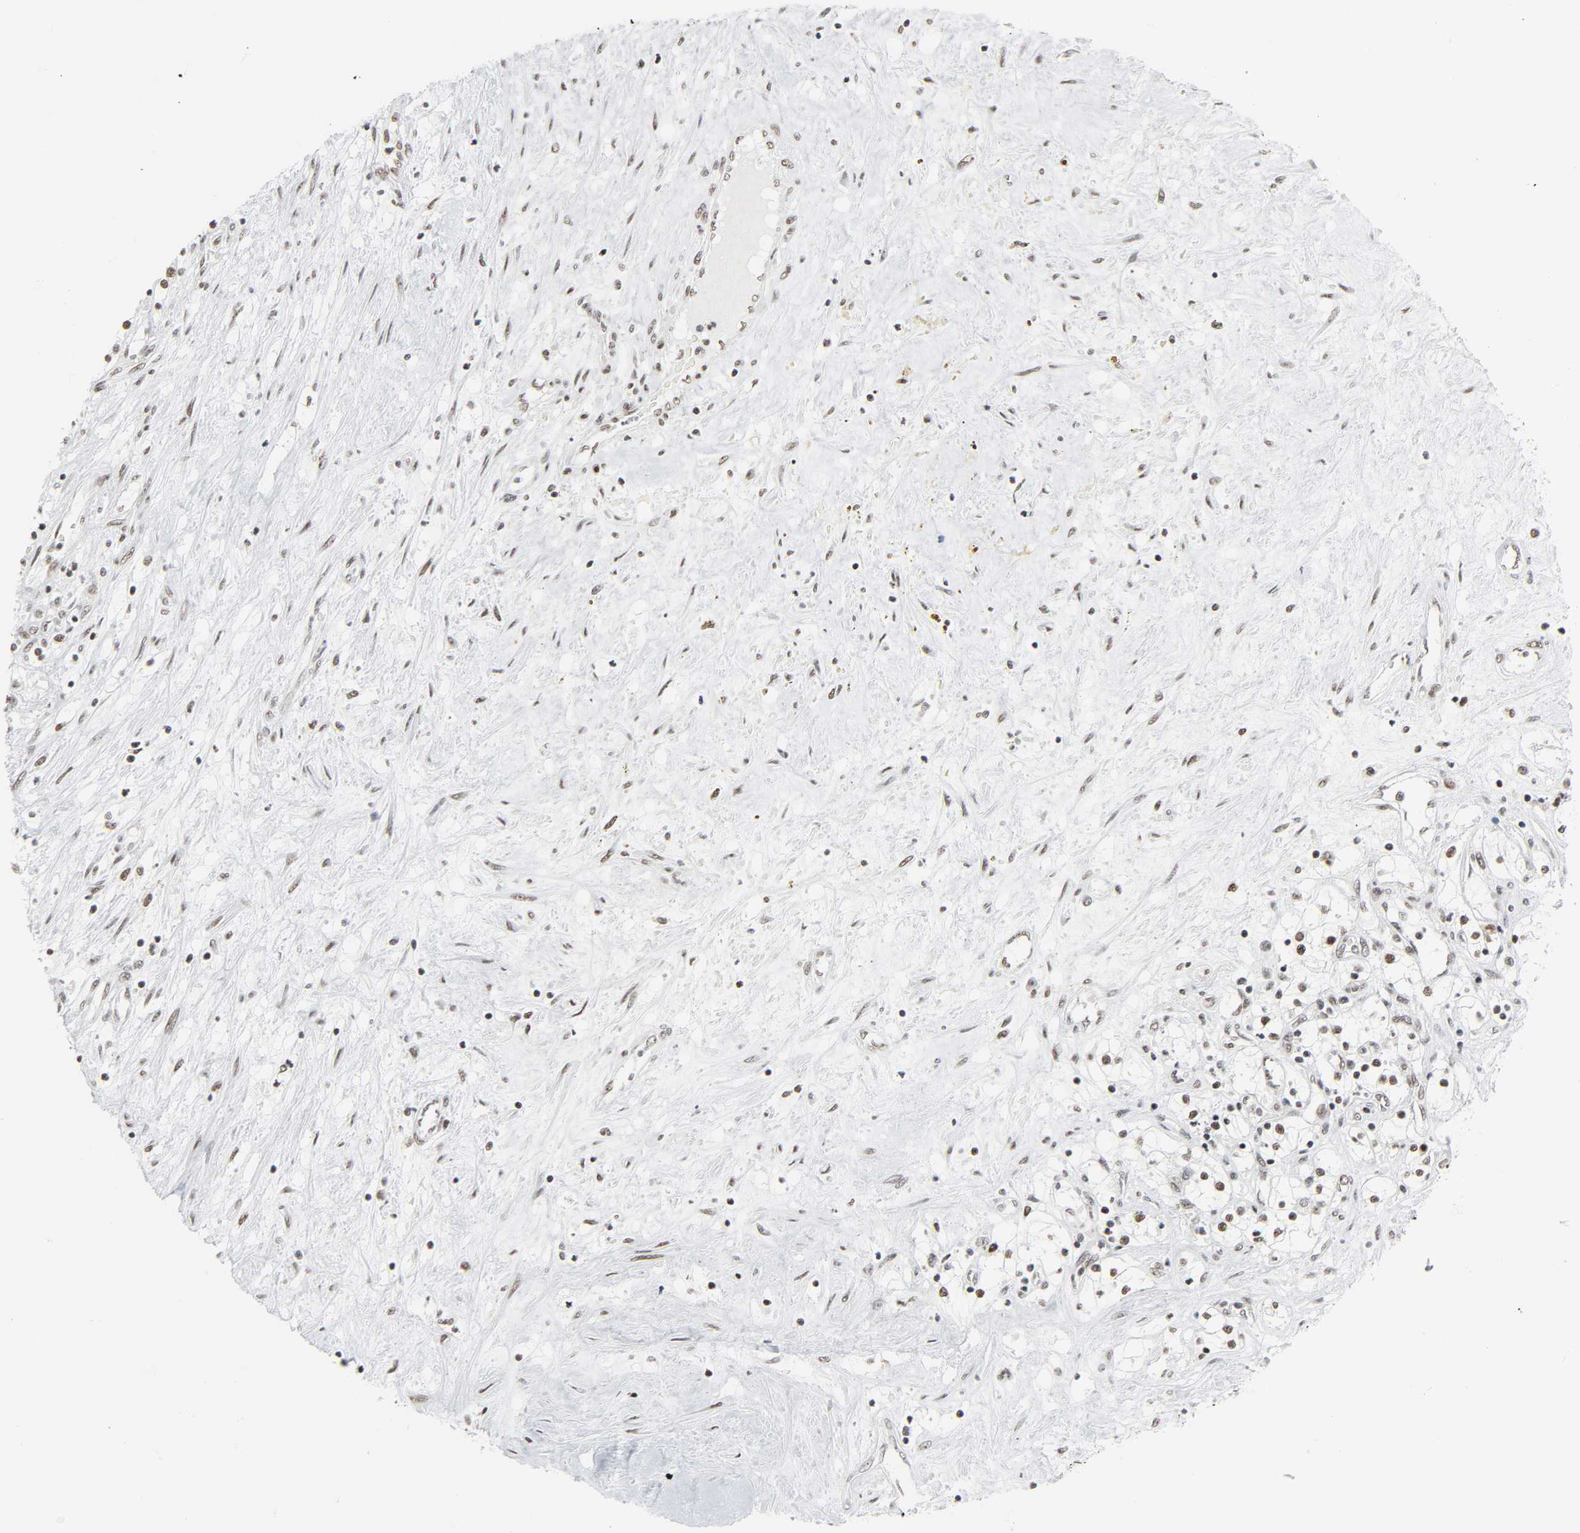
{"staining": {"intensity": "moderate", "quantity": ">75%", "location": "nuclear"}, "tissue": "renal cancer", "cell_type": "Tumor cells", "image_type": "cancer", "snomed": [{"axis": "morphology", "description": "Adenocarcinoma, NOS"}, {"axis": "topography", "description": "Kidney"}], "caption": "The image shows immunohistochemical staining of renal cancer (adenocarcinoma). There is moderate nuclear positivity is appreciated in approximately >75% of tumor cells.", "gene": "CDK7", "patient": {"sex": "male", "age": 68}}